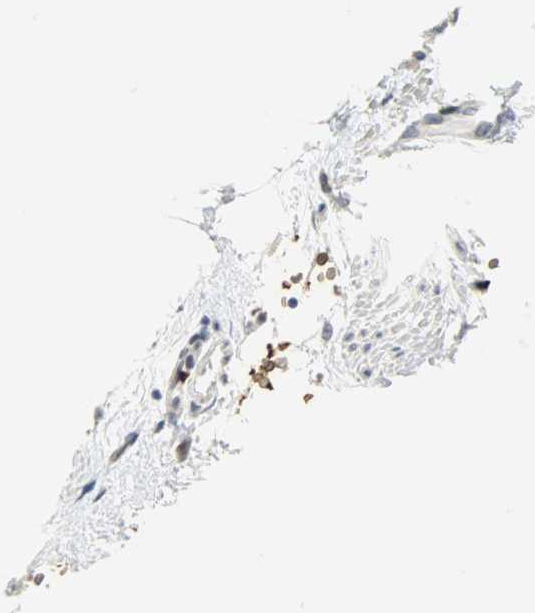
{"staining": {"intensity": "moderate", "quantity": "25%-75%", "location": "cytoplasmic/membranous,nuclear"}, "tissue": "smooth muscle", "cell_type": "Smooth muscle cells", "image_type": "normal", "snomed": [{"axis": "morphology", "description": "Normal tissue, NOS"}, {"axis": "topography", "description": "Smooth muscle"}, {"axis": "topography", "description": "Uterus"}], "caption": "The photomicrograph demonstrates staining of unremarkable smooth muscle, revealing moderate cytoplasmic/membranous,nuclear protein staining (brown color) within smooth muscle cells. The staining was performed using DAB (3,3'-diaminobenzidine), with brown indicating positive protein expression. Nuclei are stained blue with hematoxylin.", "gene": "SNAI1", "patient": {"sex": "female", "age": 39}}